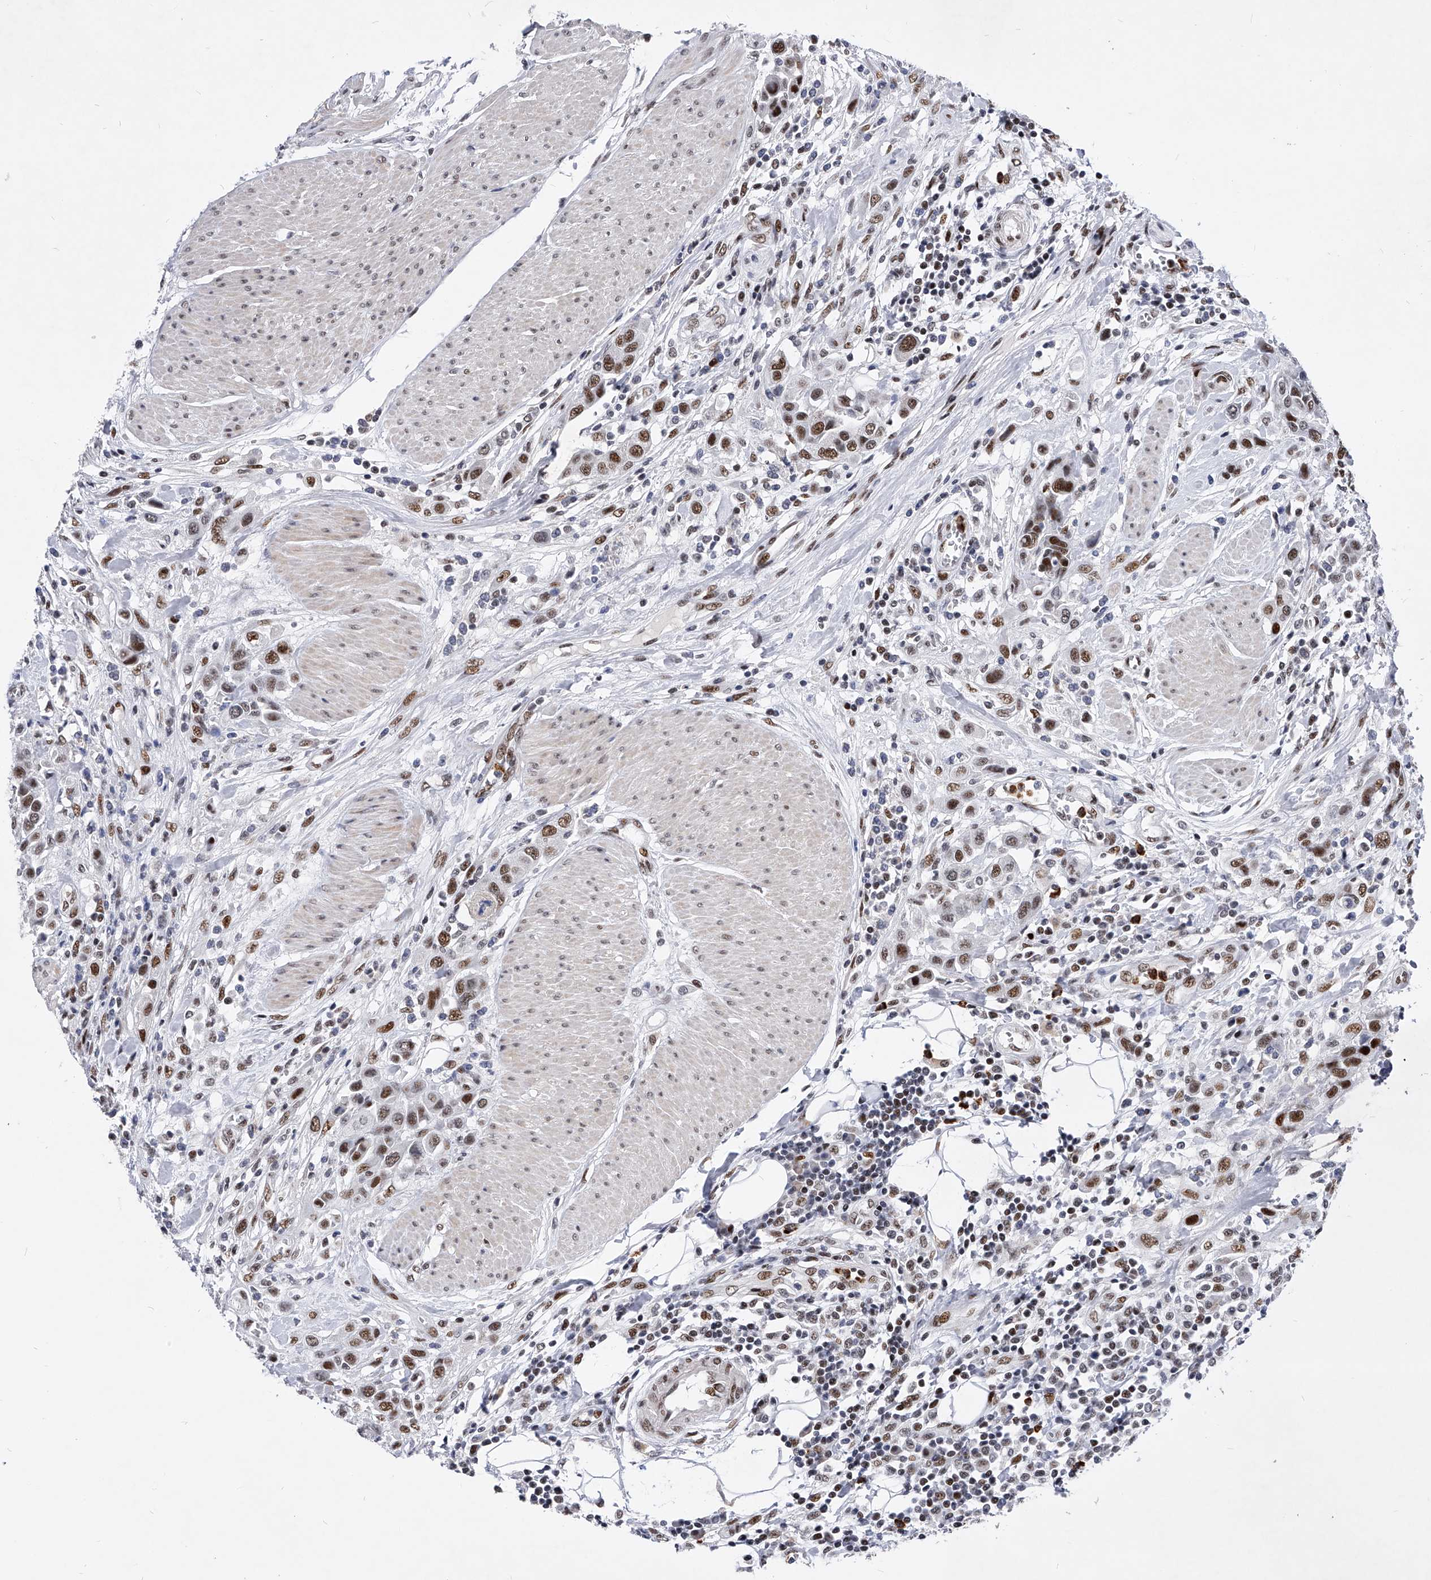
{"staining": {"intensity": "strong", "quantity": ">75%", "location": "nuclear"}, "tissue": "urothelial cancer", "cell_type": "Tumor cells", "image_type": "cancer", "snomed": [{"axis": "morphology", "description": "Urothelial carcinoma, High grade"}, {"axis": "topography", "description": "Urinary bladder"}], "caption": "Tumor cells demonstrate high levels of strong nuclear expression in approximately >75% of cells in human high-grade urothelial carcinoma.", "gene": "TESK2", "patient": {"sex": "male", "age": 50}}